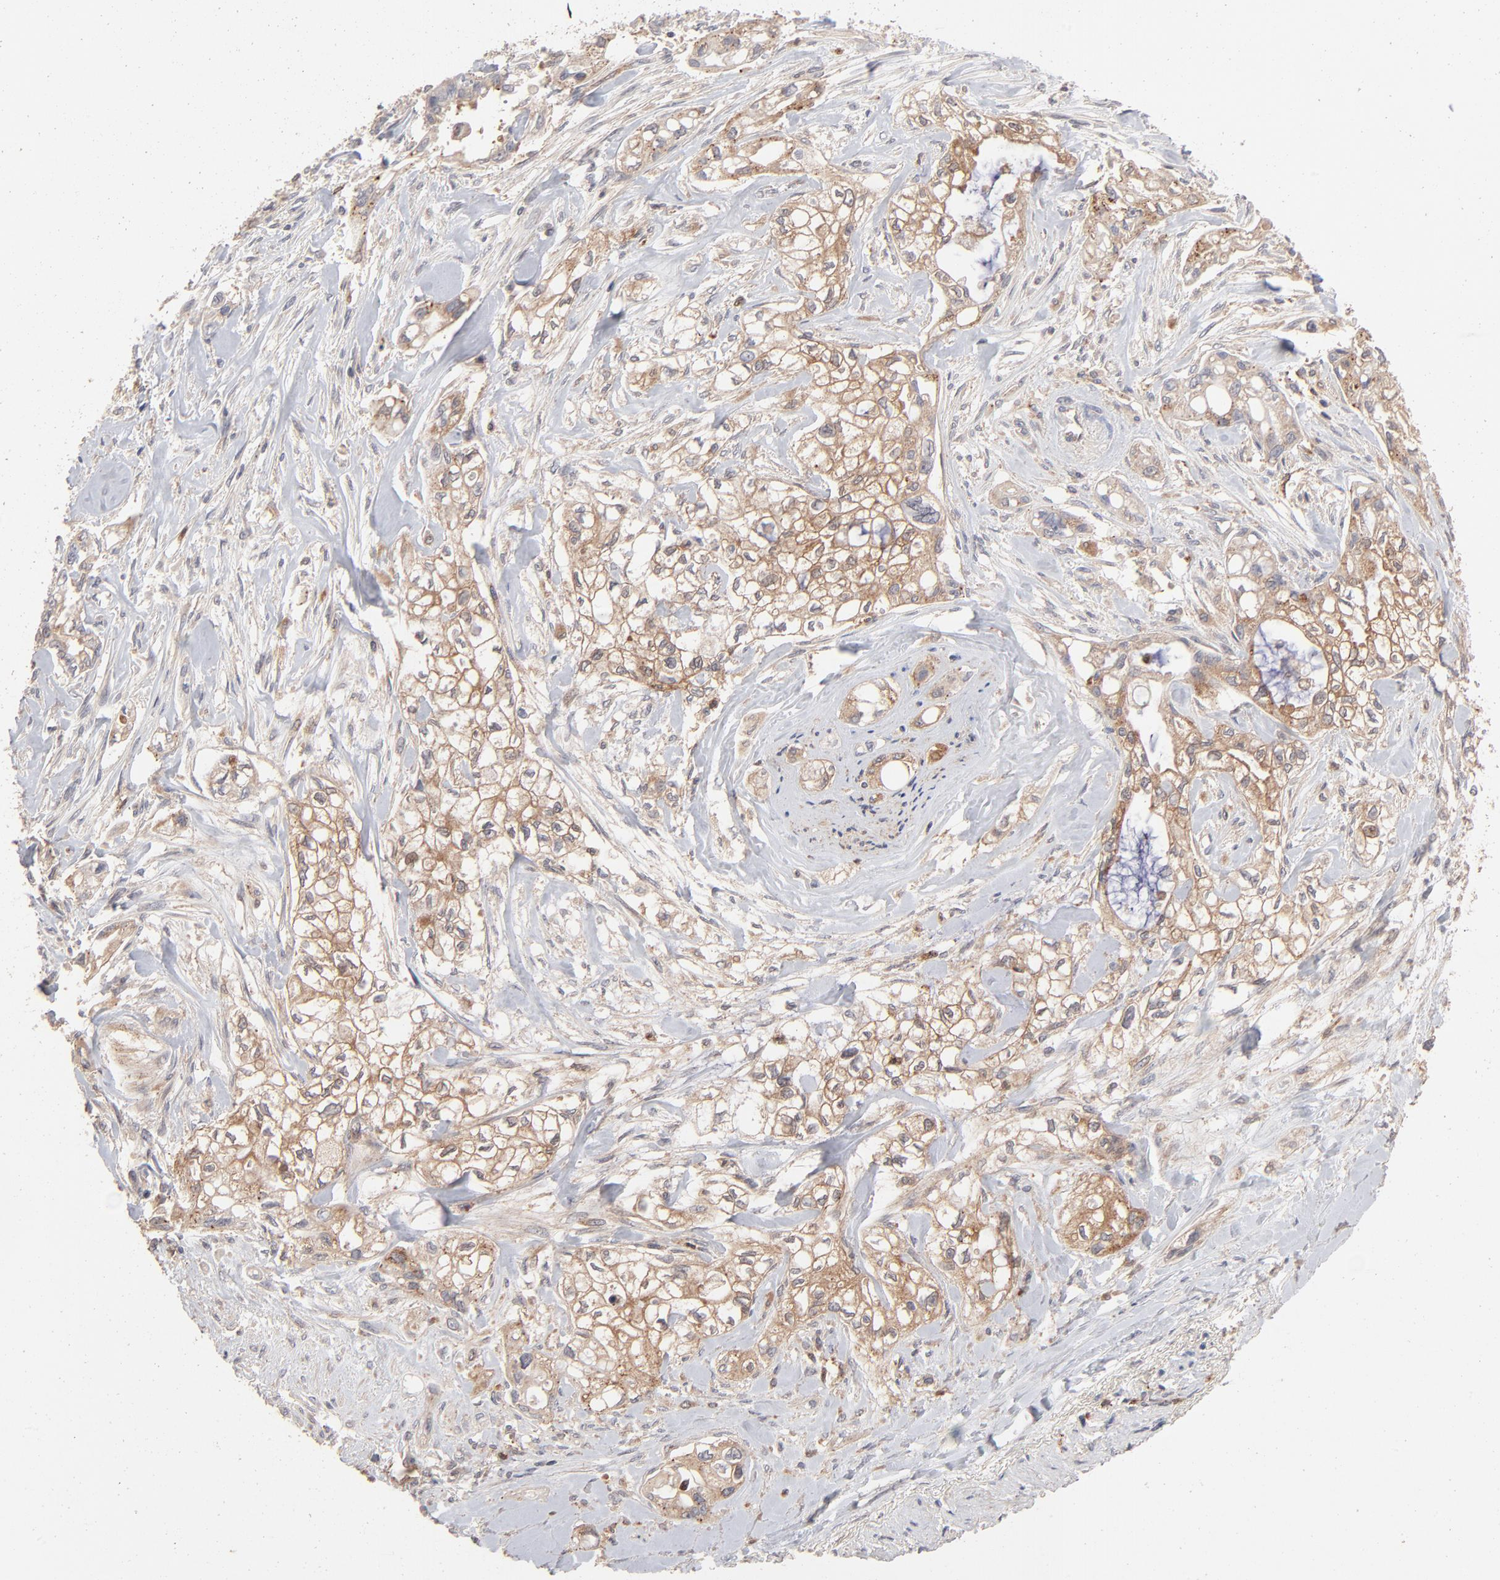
{"staining": {"intensity": "moderate", "quantity": ">75%", "location": "cytoplasmic/membranous"}, "tissue": "pancreatic cancer", "cell_type": "Tumor cells", "image_type": "cancer", "snomed": [{"axis": "morphology", "description": "Normal tissue, NOS"}, {"axis": "topography", "description": "Pancreas"}], "caption": "A brown stain highlights moderate cytoplasmic/membranous positivity of a protein in pancreatic cancer tumor cells. The protein is shown in brown color, while the nuclei are stained blue.", "gene": "IVNS1ABP", "patient": {"sex": "male", "age": 42}}